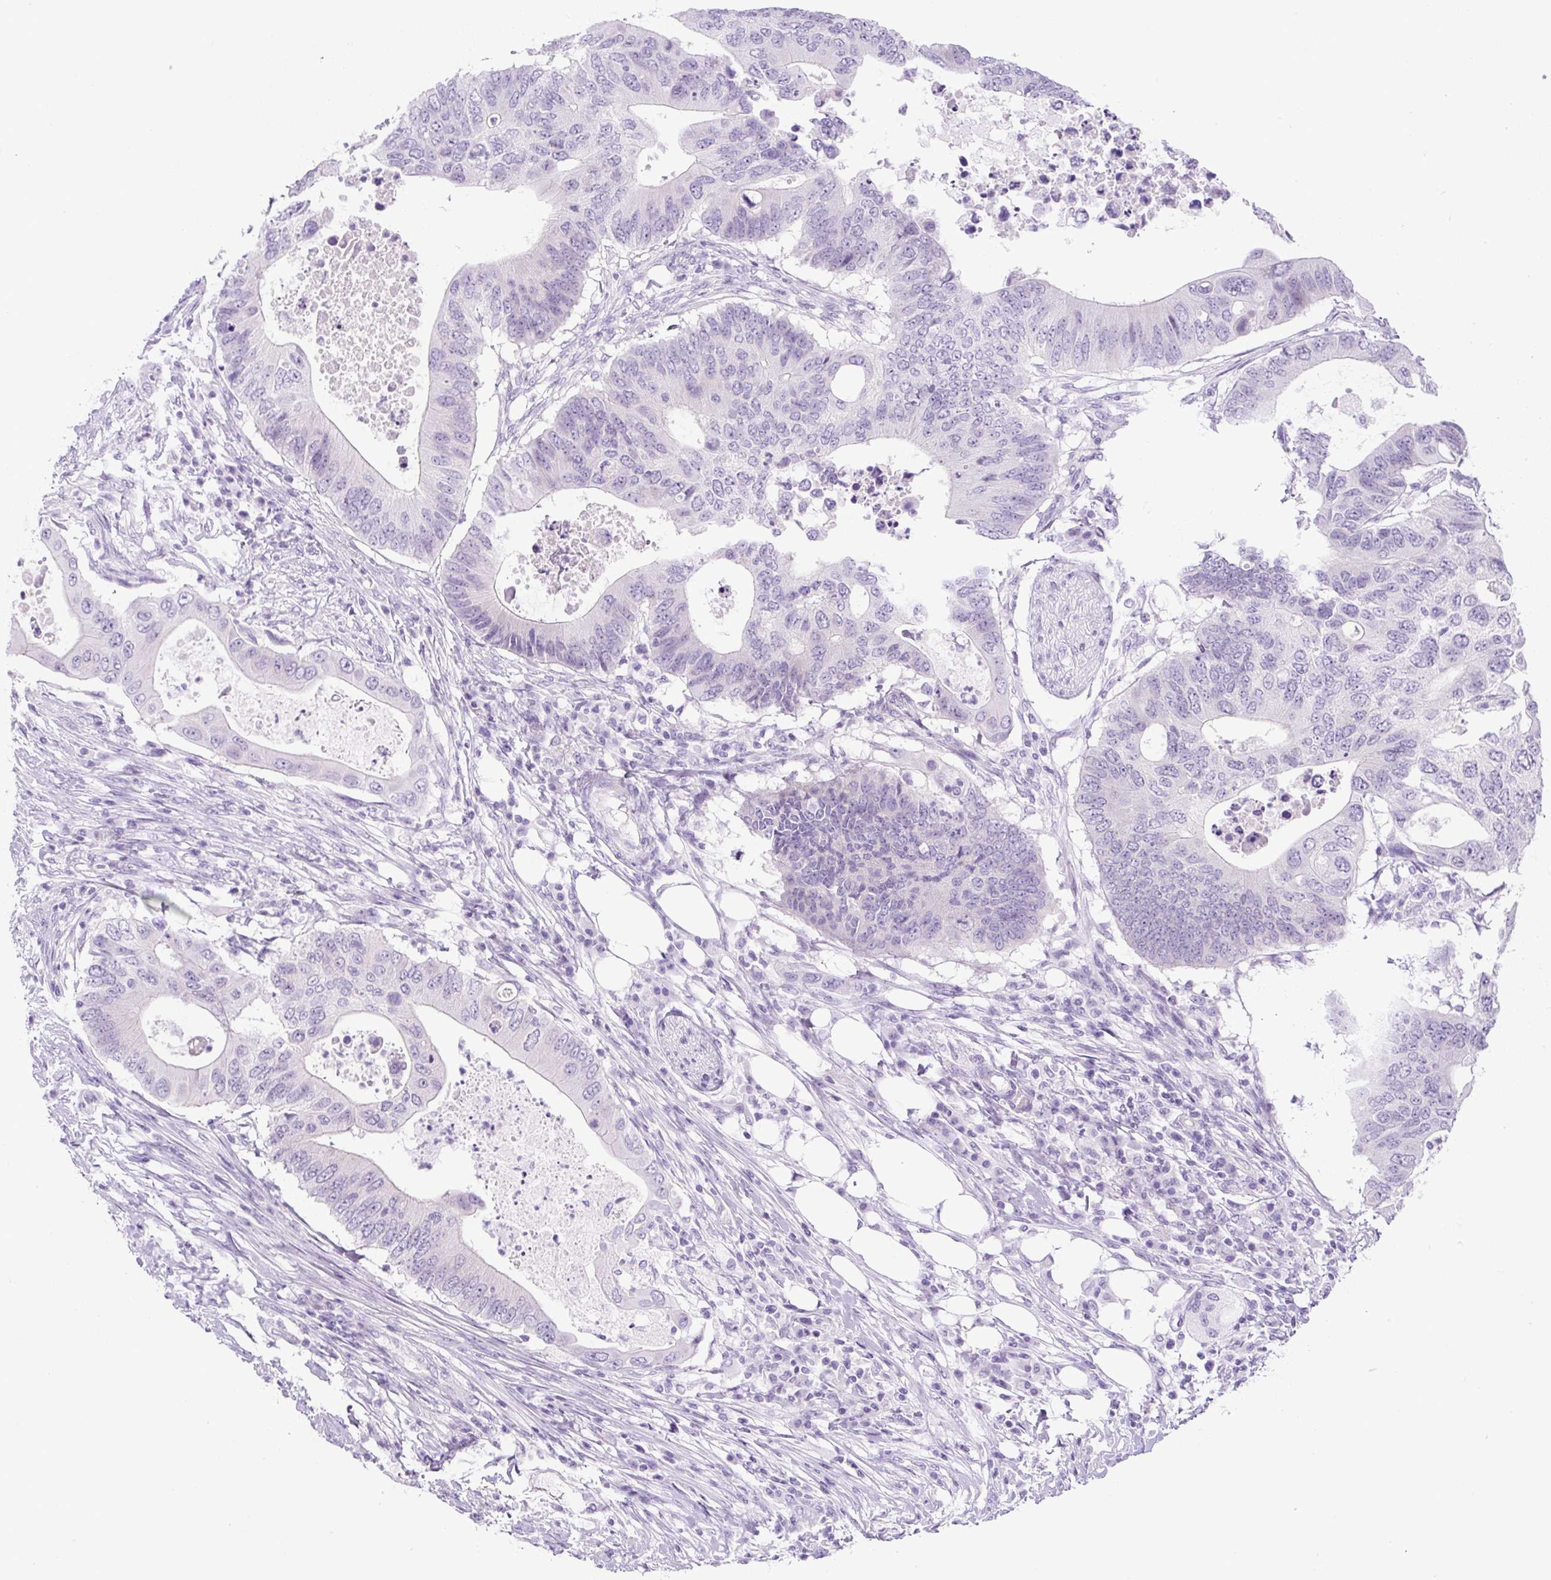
{"staining": {"intensity": "negative", "quantity": "none", "location": "none"}, "tissue": "colorectal cancer", "cell_type": "Tumor cells", "image_type": "cancer", "snomed": [{"axis": "morphology", "description": "Adenocarcinoma, NOS"}, {"axis": "topography", "description": "Colon"}], "caption": "IHC histopathology image of neoplastic tissue: human colorectal cancer stained with DAB (3,3'-diaminobenzidine) exhibits no significant protein expression in tumor cells.", "gene": "ADAMTS19", "patient": {"sex": "male", "age": 71}}